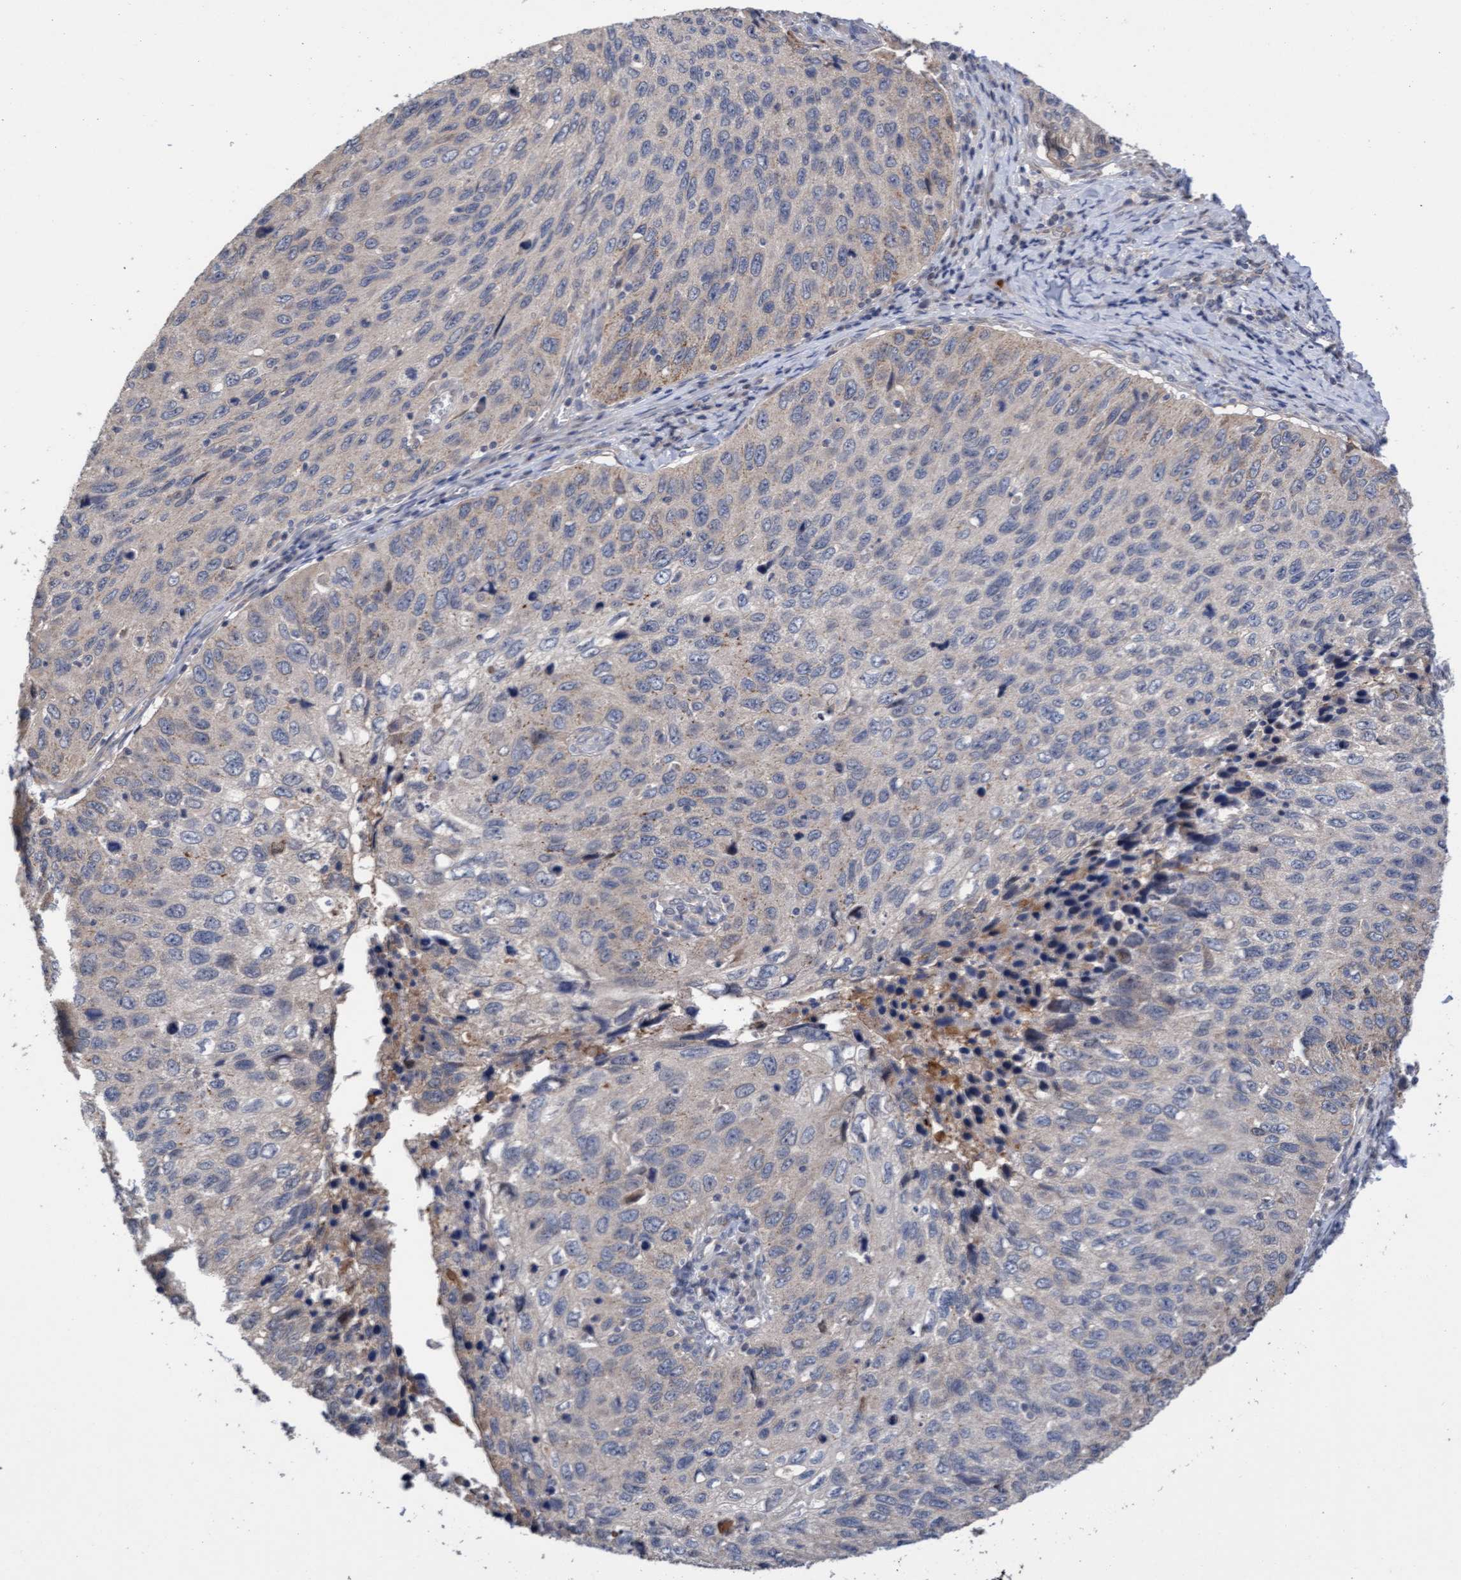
{"staining": {"intensity": "weak", "quantity": "<25%", "location": "cytoplasmic/membranous"}, "tissue": "cervical cancer", "cell_type": "Tumor cells", "image_type": "cancer", "snomed": [{"axis": "morphology", "description": "Squamous cell carcinoma, NOS"}, {"axis": "topography", "description": "Cervix"}], "caption": "High magnification brightfield microscopy of cervical squamous cell carcinoma stained with DAB (brown) and counterstained with hematoxylin (blue): tumor cells show no significant expression.", "gene": "ITFG1", "patient": {"sex": "female", "age": 53}}